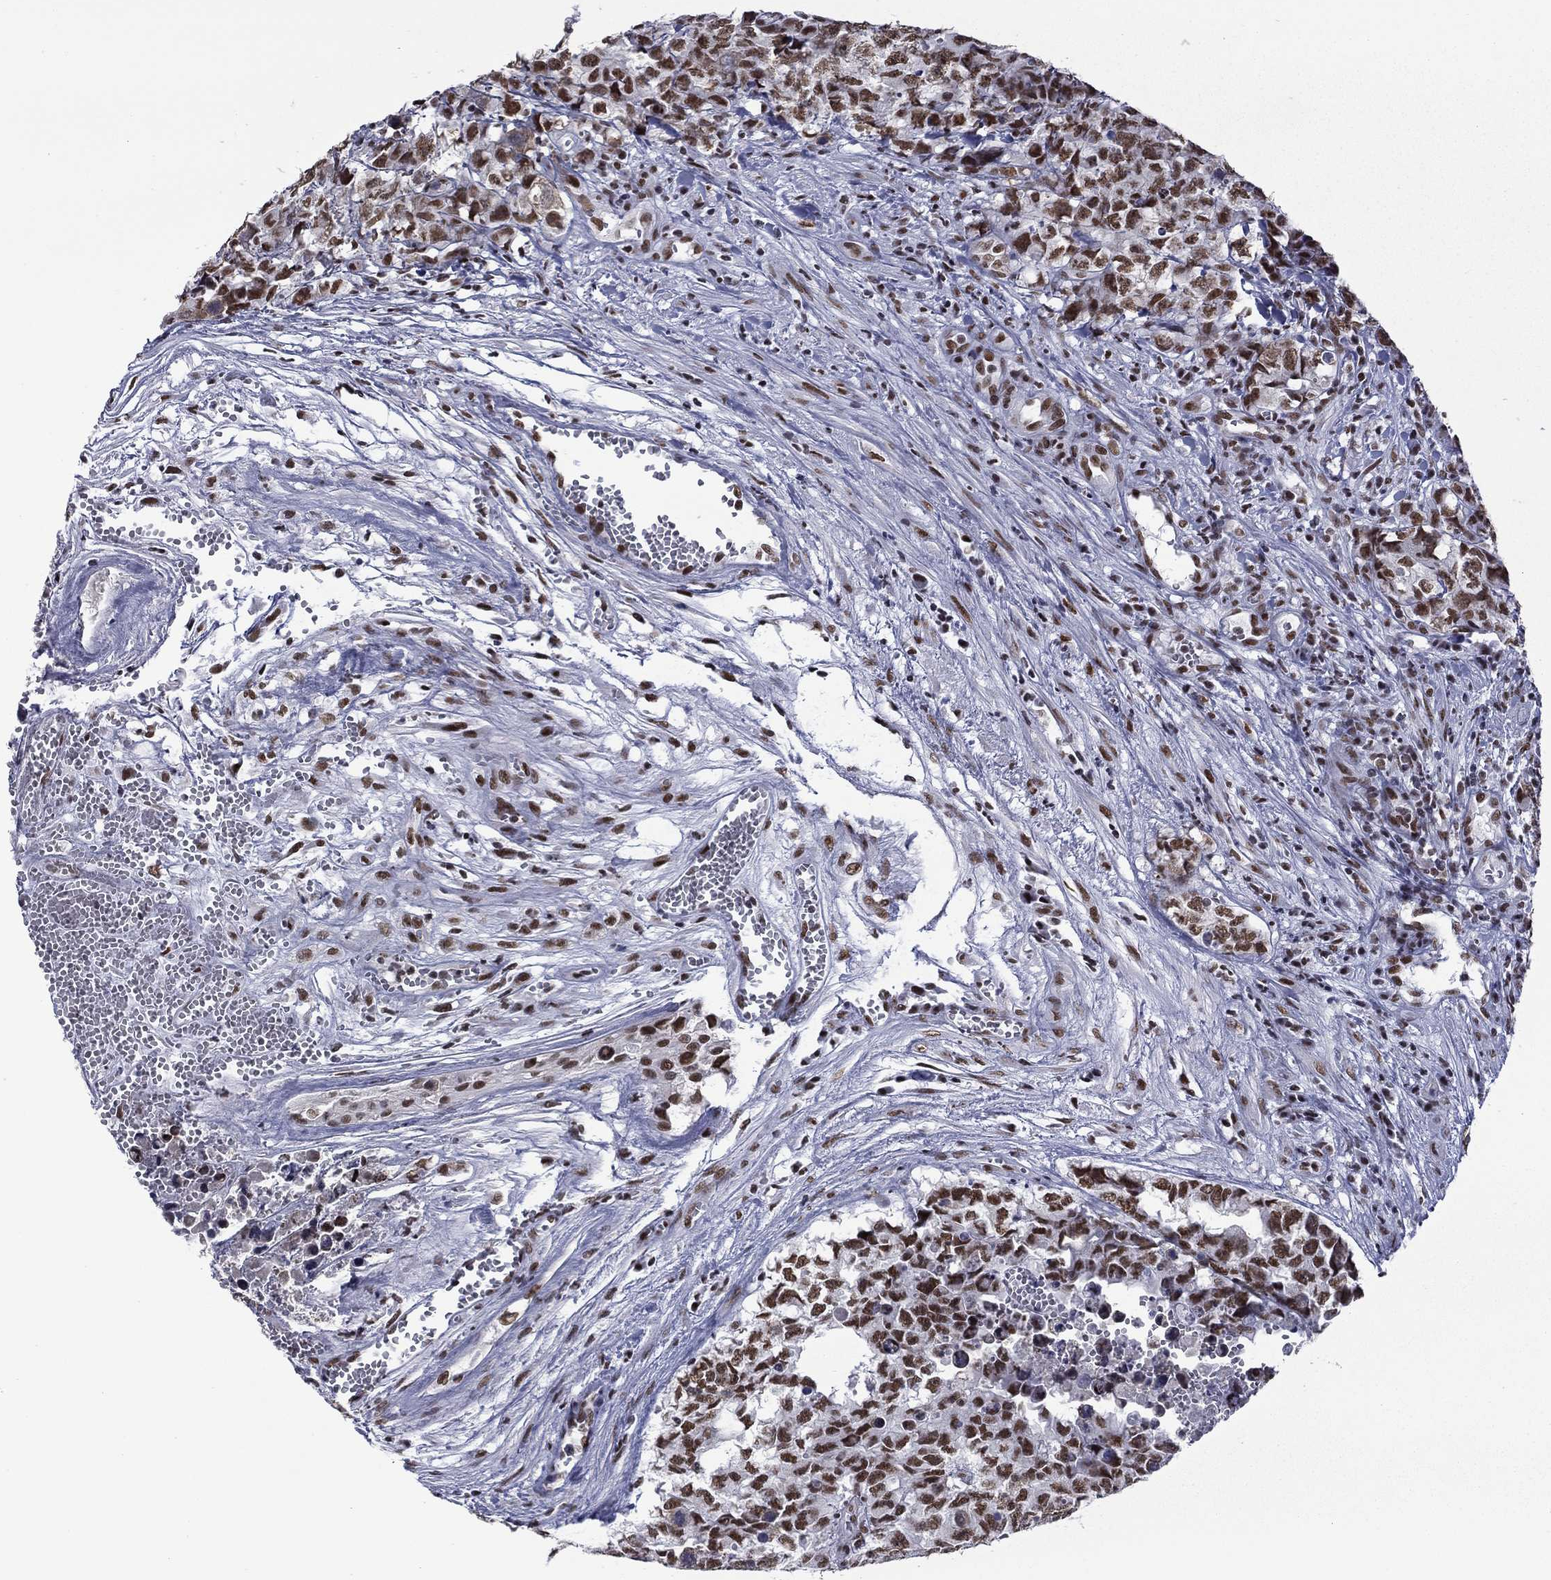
{"staining": {"intensity": "strong", "quantity": ">75%", "location": "nuclear"}, "tissue": "testis cancer", "cell_type": "Tumor cells", "image_type": "cancer", "snomed": [{"axis": "morphology", "description": "Carcinoma, Embryonal, NOS"}, {"axis": "topography", "description": "Testis"}], "caption": "Protein expression analysis of testis embryonal carcinoma displays strong nuclear expression in about >75% of tumor cells.", "gene": "ETV5", "patient": {"sex": "male", "age": 23}}